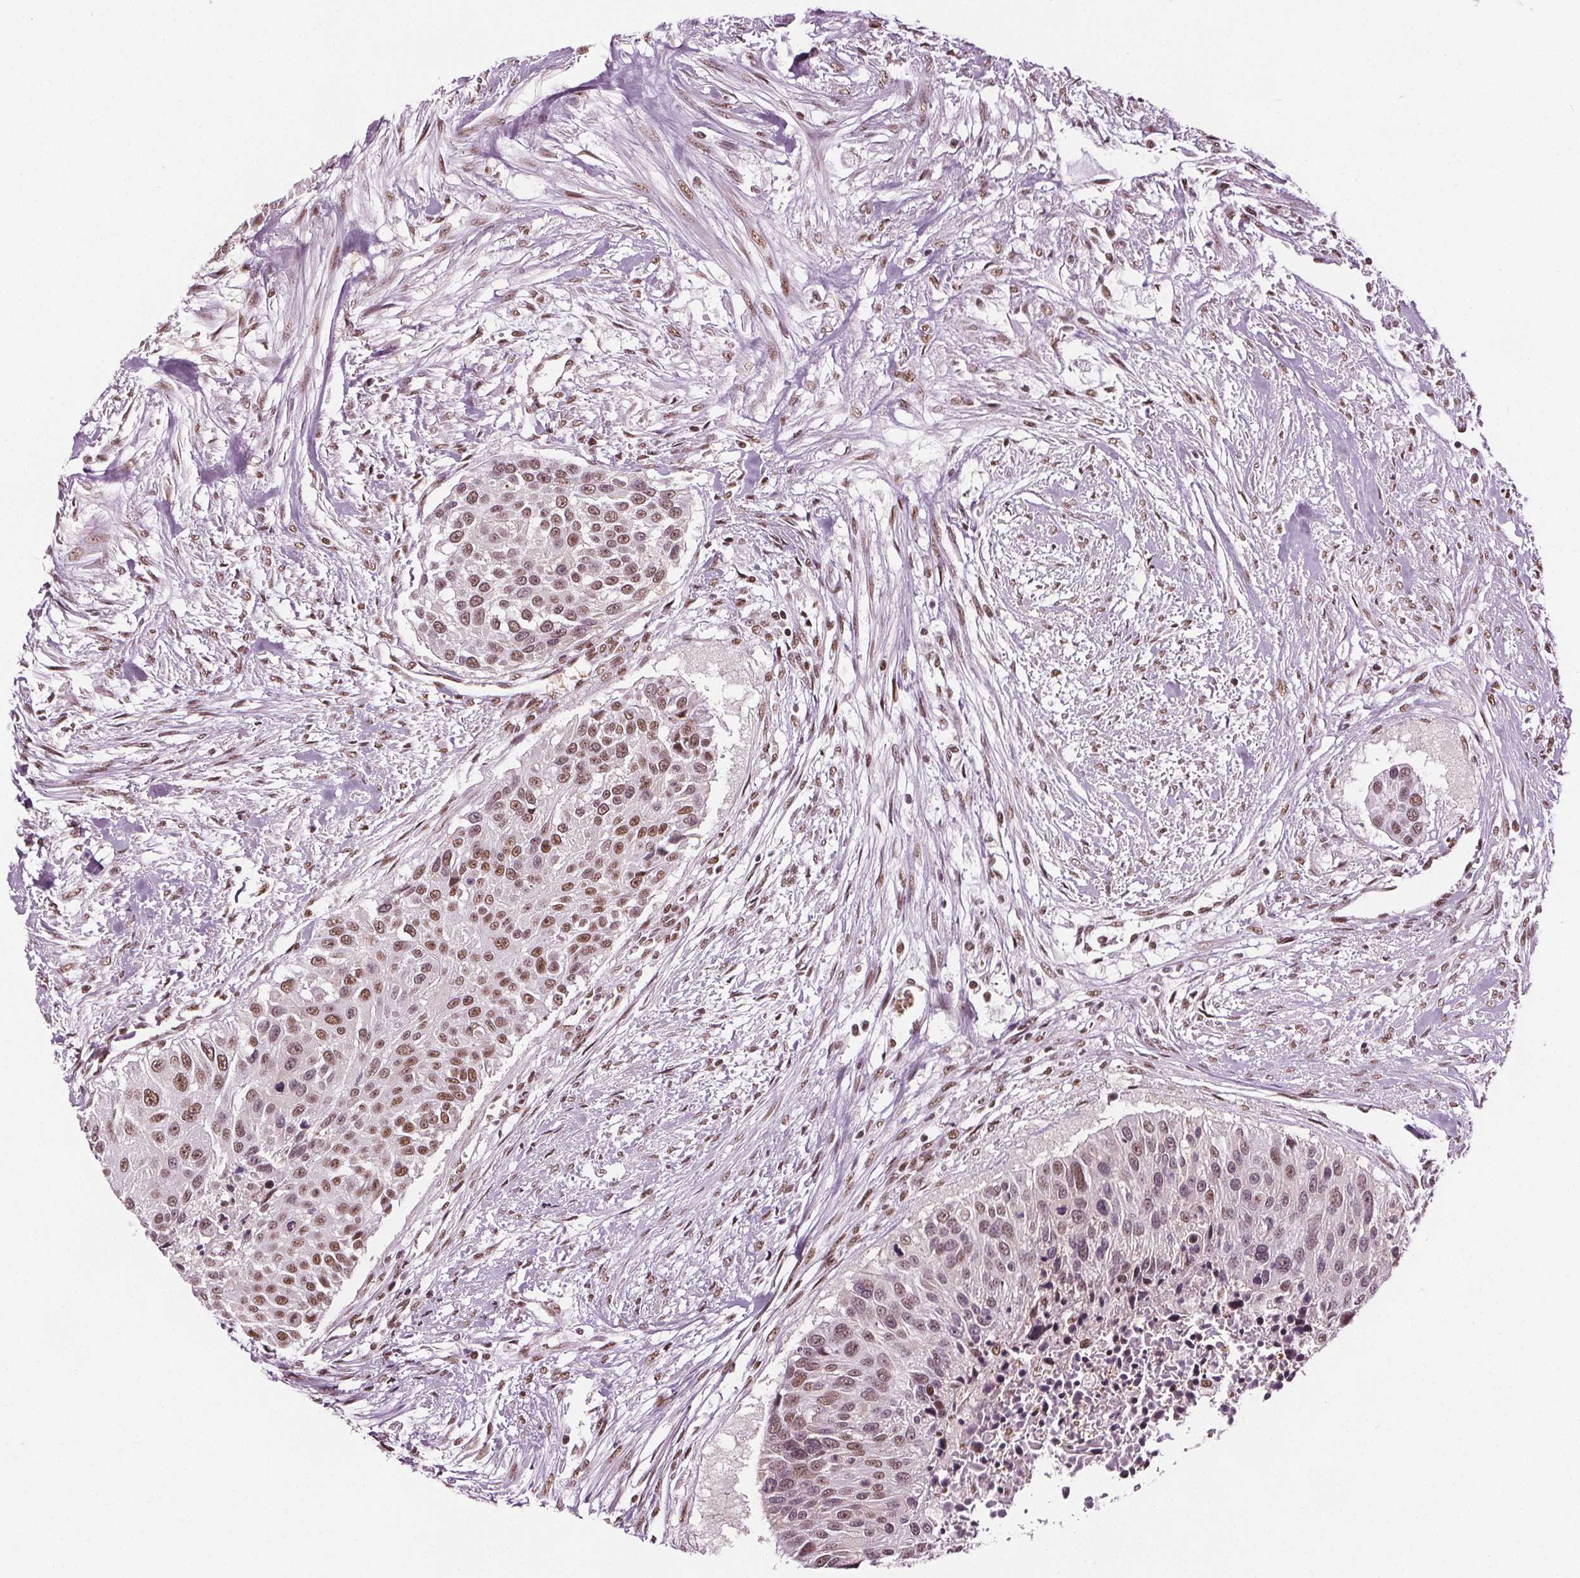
{"staining": {"intensity": "moderate", "quantity": ">75%", "location": "nuclear"}, "tissue": "urothelial cancer", "cell_type": "Tumor cells", "image_type": "cancer", "snomed": [{"axis": "morphology", "description": "Urothelial carcinoma, NOS"}, {"axis": "topography", "description": "Urinary bladder"}], "caption": "The image demonstrates immunohistochemical staining of urothelial cancer. There is moderate nuclear staining is appreciated in about >75% of tumor cells.", "gene": "IWS1", "patient": {"sex": "male", "age": 55}}